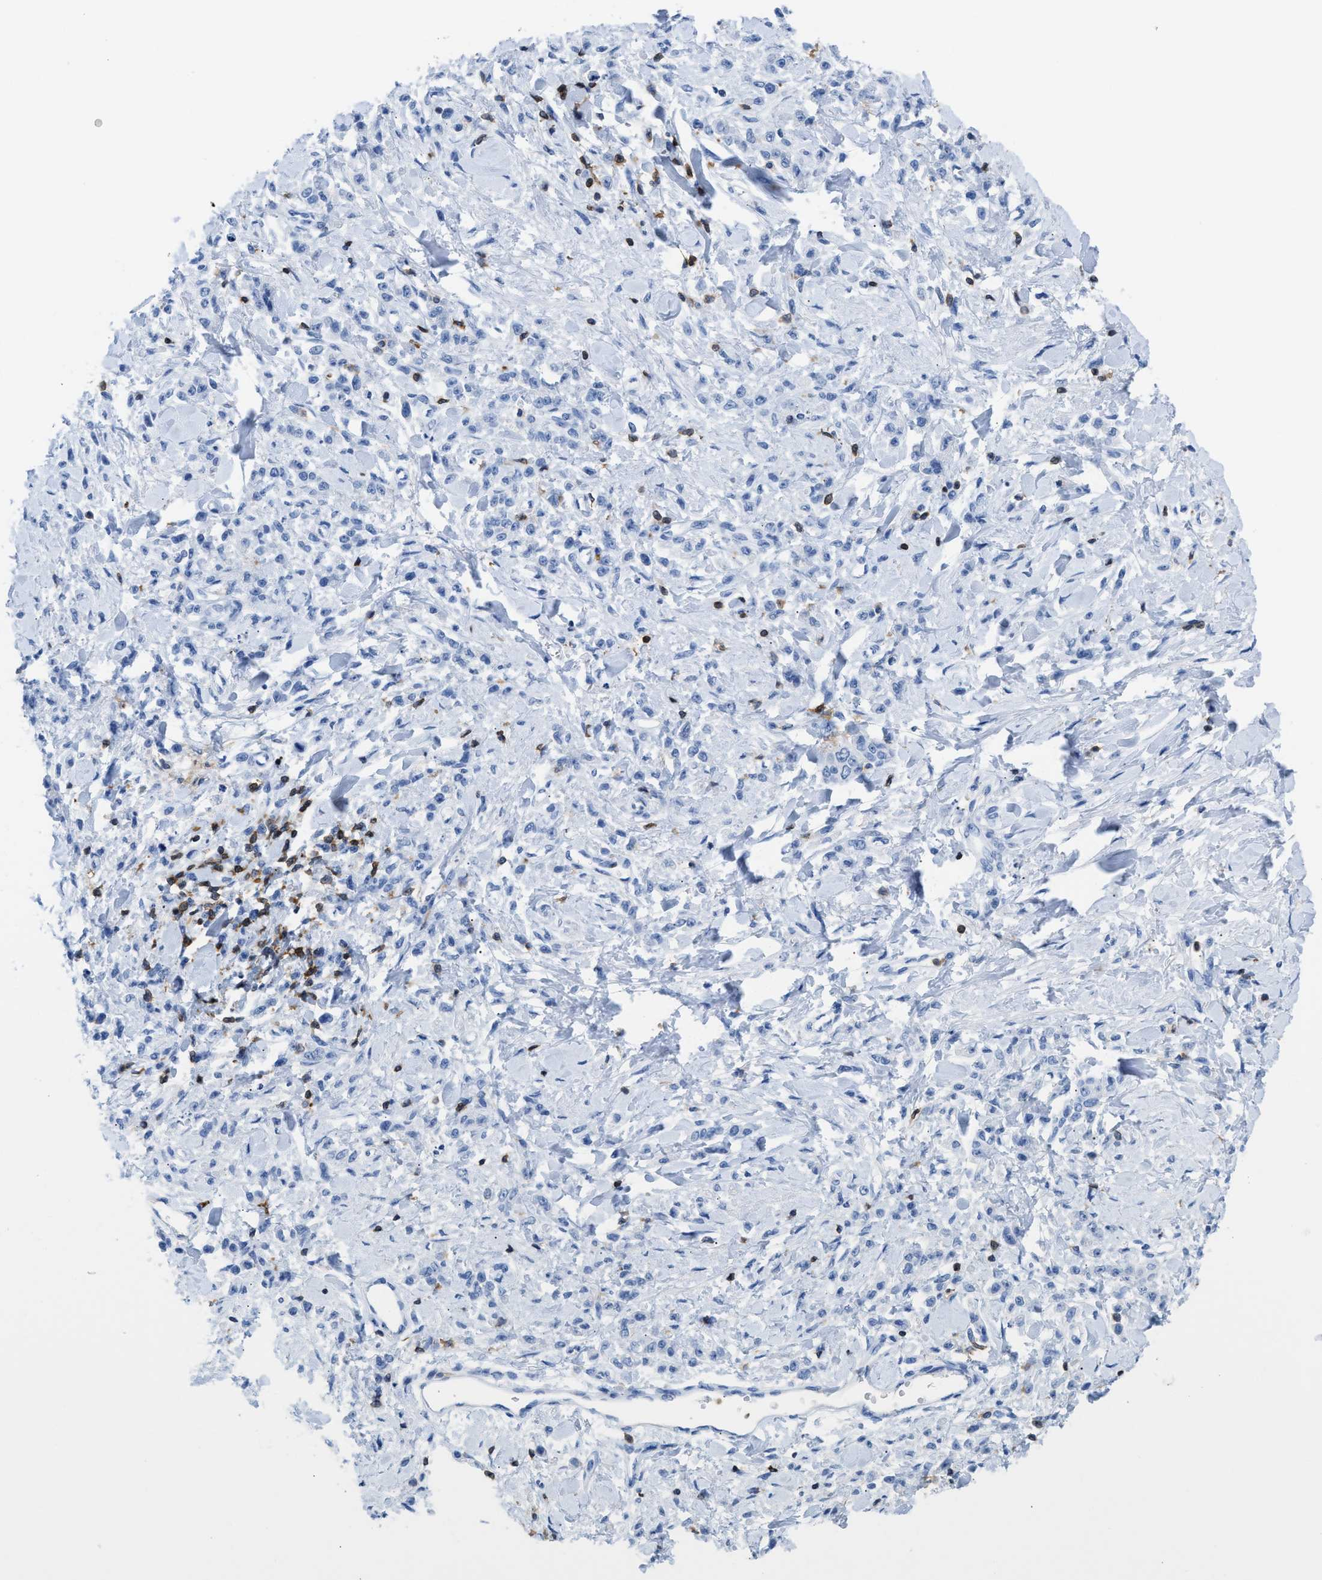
{"staining": {"intensity": "negative", "quantity": "none", "location": "none"}, "tissue": "stomach cancer", "cell_type": "Tumor cells", "image_type": "cancer", "snomed": [{"axis": "morphology", "description": "Normal tissue, NOS"}, {"axis": "morphology", "description": "Adenocarcinoma, NOS"}, {"axis": "topography", "description": "Stomach"}], "caption": "Tumor cells show no significant protein staining in adenocarcinoma (stomach). (Immunohistochemistry (ihc), brightfield microscopy, high magnification).", "gene": "LCP1", "patient": {"sex": "male", "age": 82}}